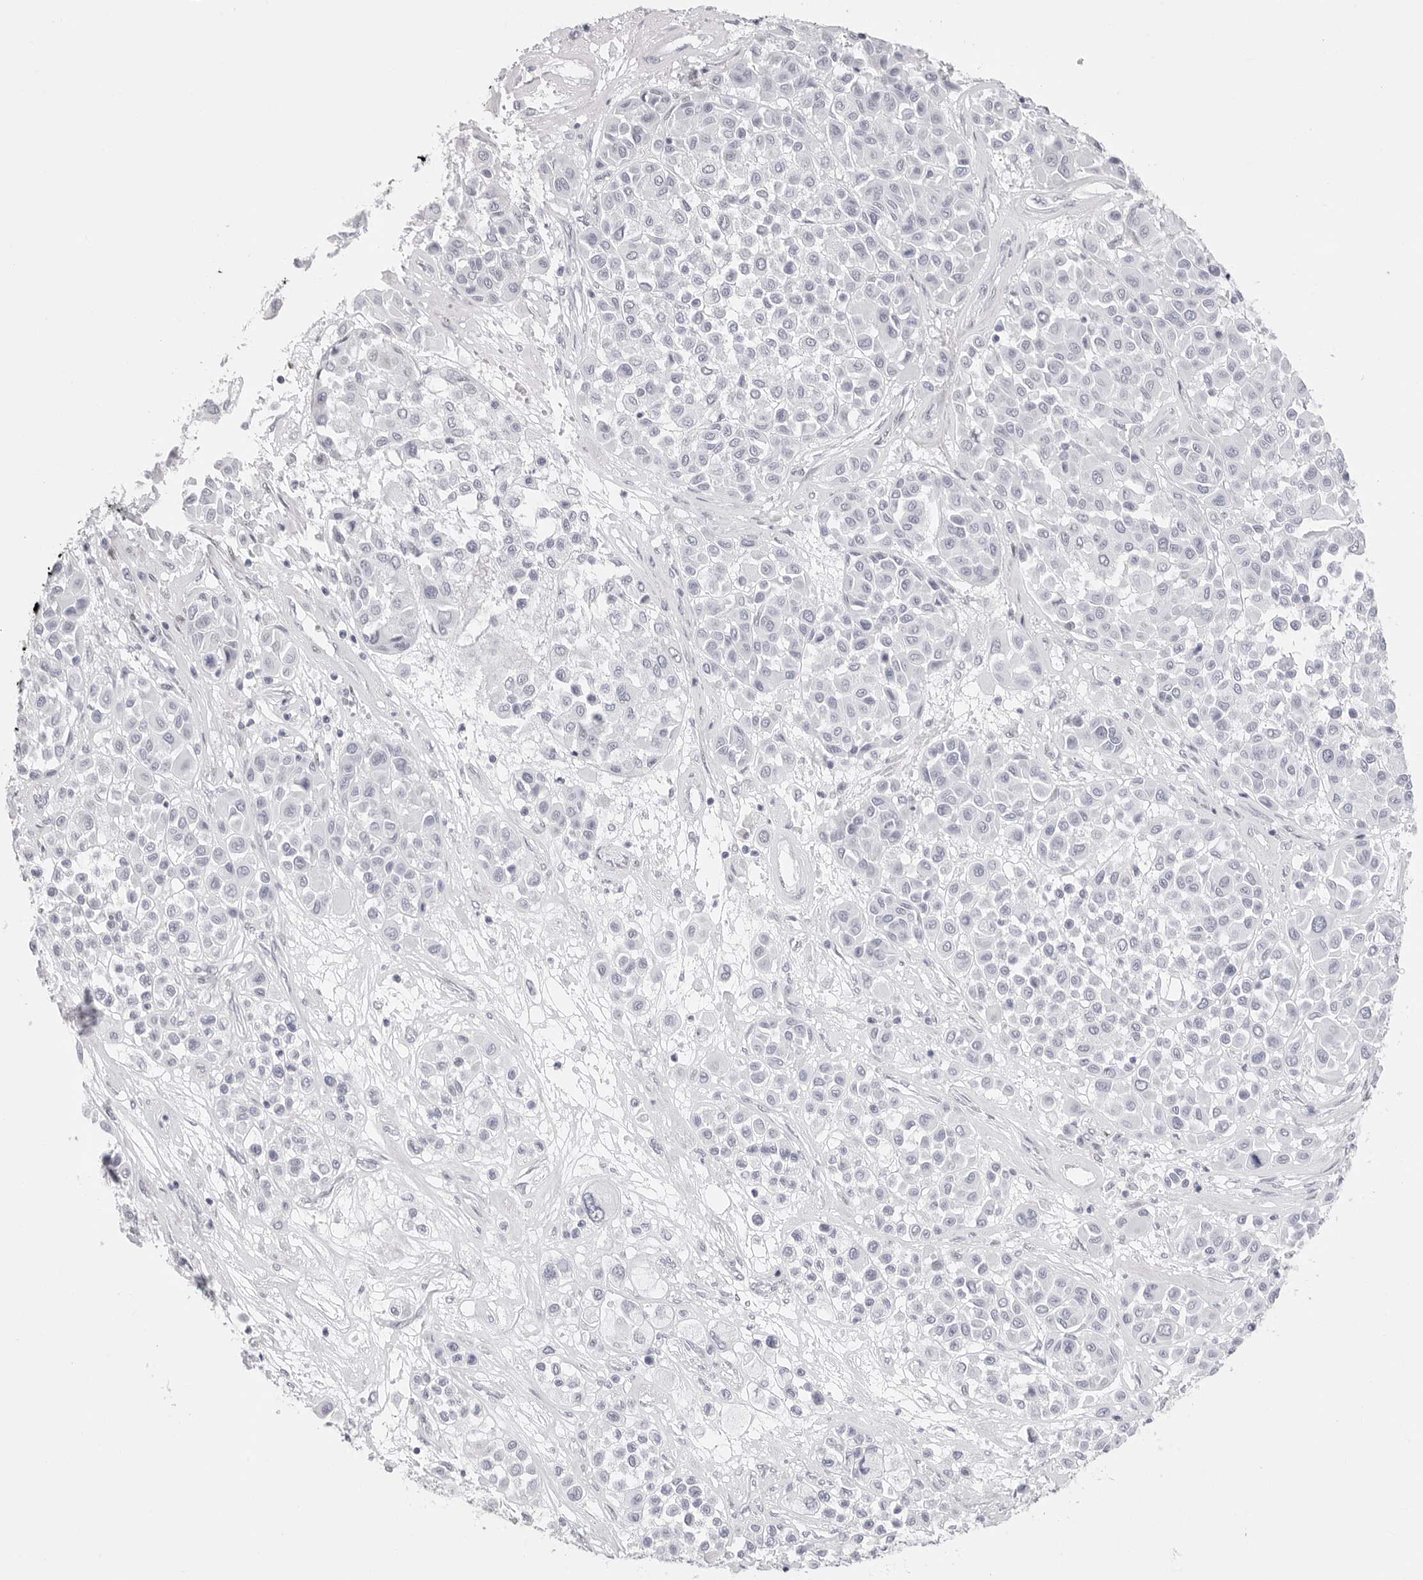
{"staining": {"intensity": "negative", "quantity": "none", "location": "none"}, "tissue": "melanoma", "cell_type": "Tumor cells", "image_type": "cancer", "snomed": [{"axis": "morphology", "description": "Malignant melanoma, Metastatic site"}, {"axis": "topography", "description": "Soft tissue"}], "caption": "Tumor cells show no significant expression in melanoma.", "gene": "TSSK1B", "patient": {"sex": "male", "age": 41}}